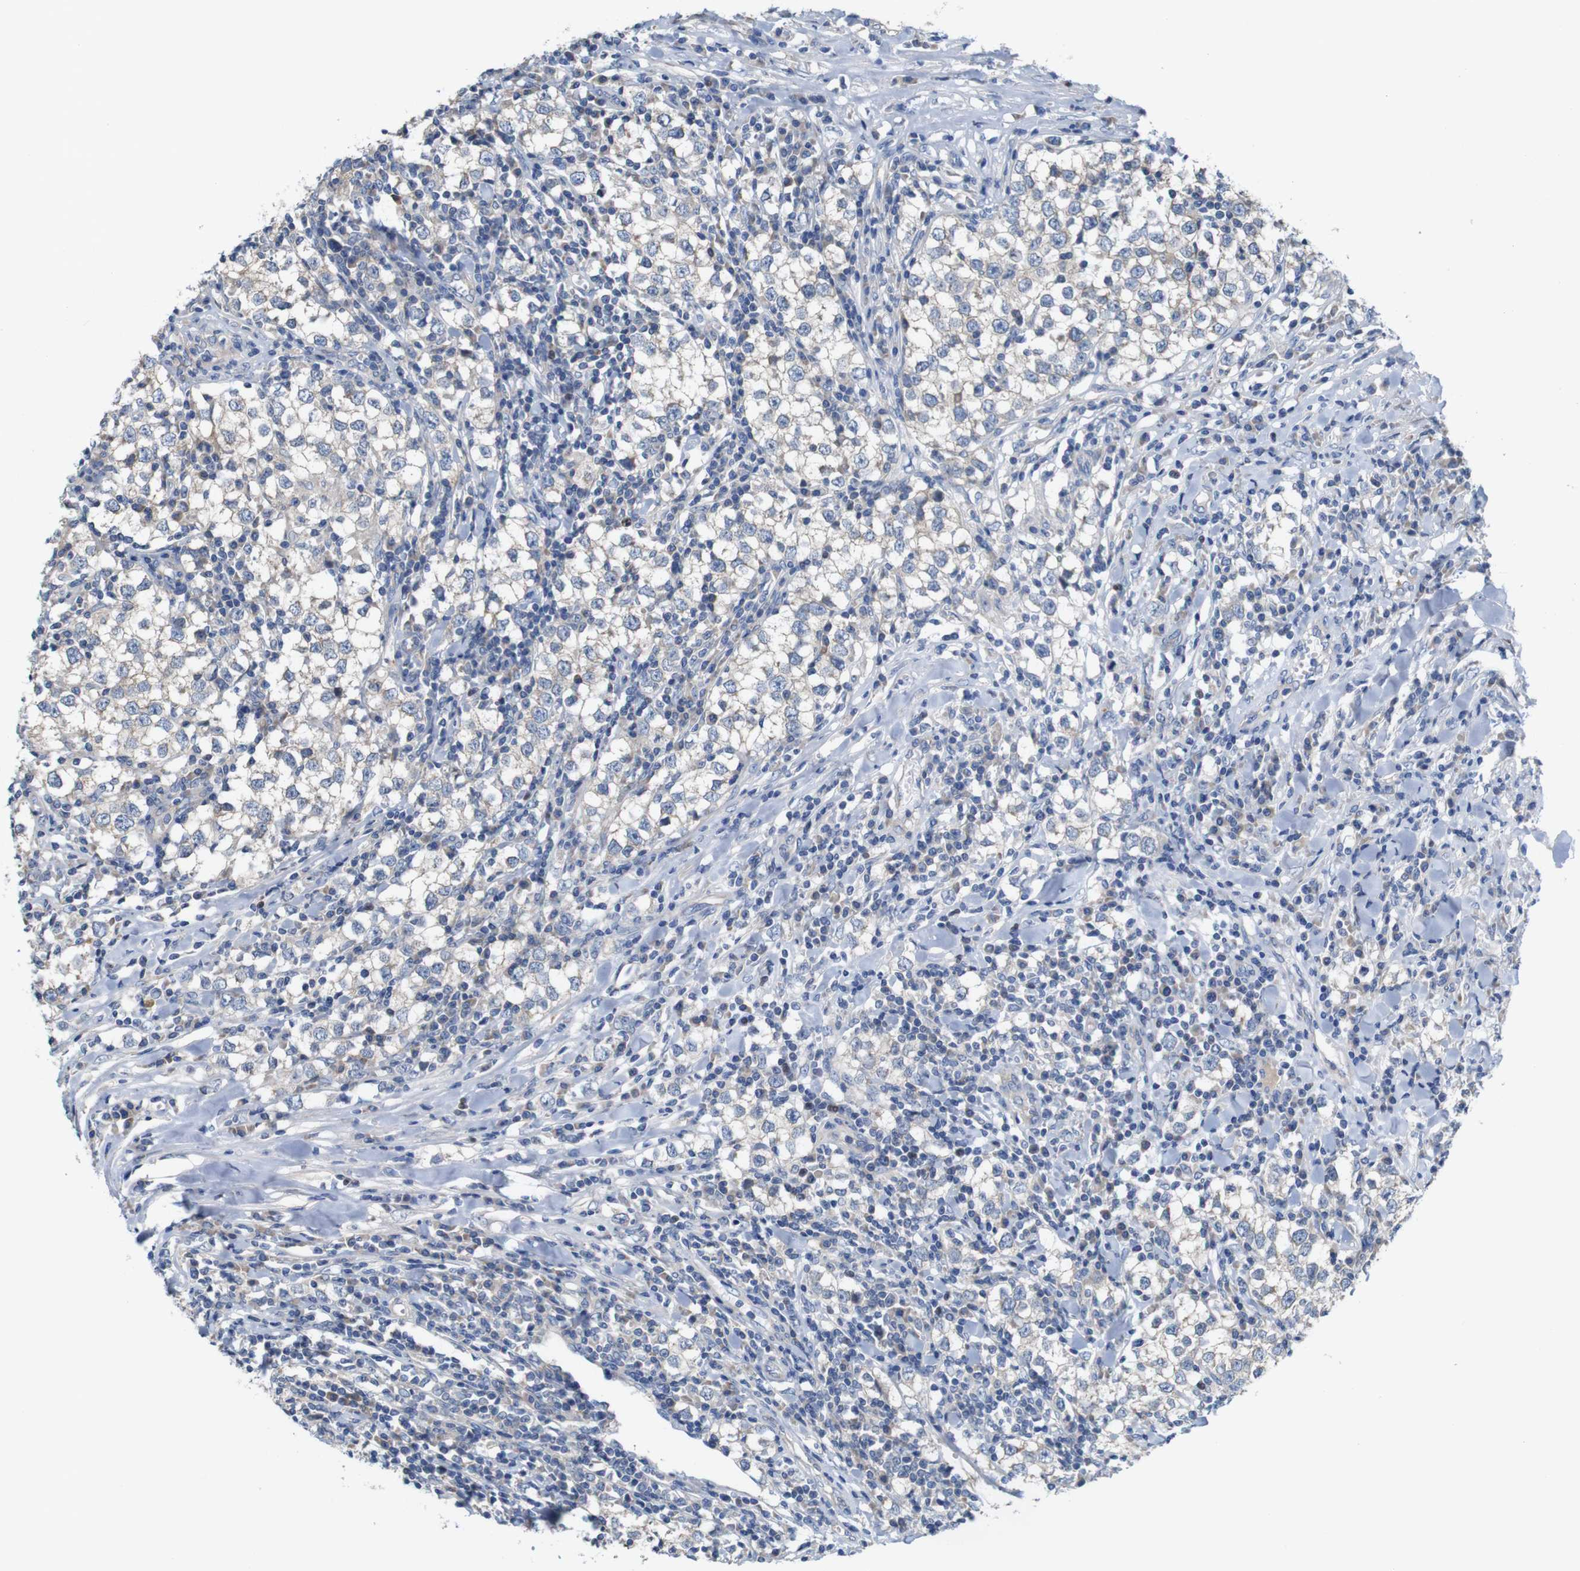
{"staining": {"intensity": "negative", "quantity": "none", "location": "none"}, "tissue": "testis cancer", "cell_type": "Tumor cells", "image_type": "cancer", "snomed": [{"axis": "morphology", "description": "Seminoma, NOS"}, {"axis": "morphology", "description": "Carcinoma, Embryonal, NOS"}, {"axis": "topography", "description": "Testis"}], "caption": "Tumor cells are negative for protein expression in human testis seminoma.", "gene": "MYEOV", "patient": {"sex": "male", "age": 36}}